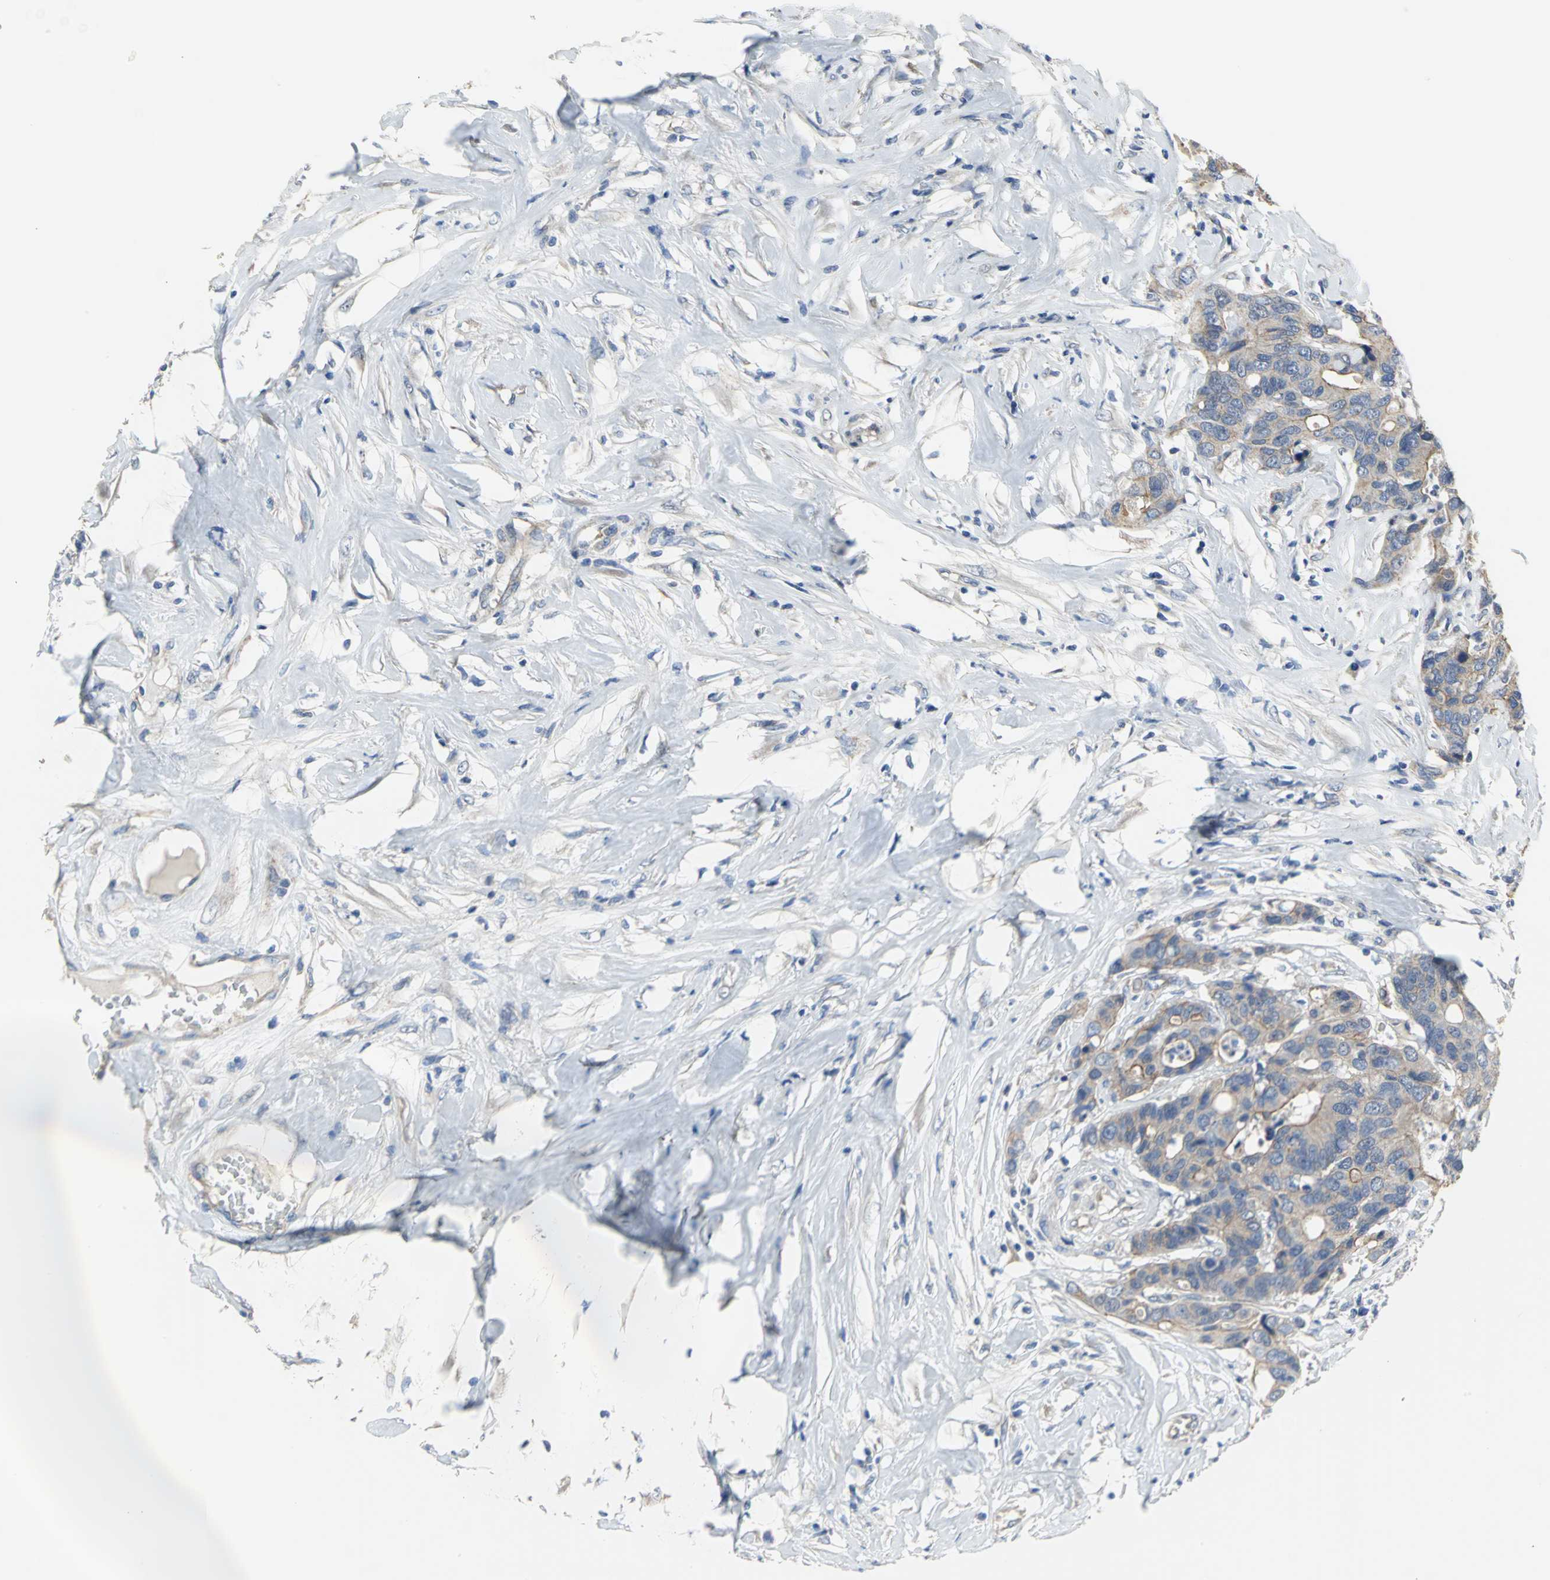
{"staining": {"intensity": "weak", "quantity": ">75%", "location": "cytoplasmic/membranous"}, "tissue": "colorectal cancer", "cell_type": "Tumor cells", "image_type": "cancer", "snomed": [{"axis": "morphology", "description": "Adenocarcinoma, NOS"}, {"axis": "topography", "description": "Rectum"}], "caption": "Brown immunohistochemical staining in human colorectal adenocarcinoma shows weak cytoplasmic/membranous positivity in approximately >75% of tumor cells. Immunohistochemistry (ihc) stains the protein of interest in brown and the nuclei are stained blue.", "gene": "HTR1F", "patient": {"sex": "male", "age": 55}}